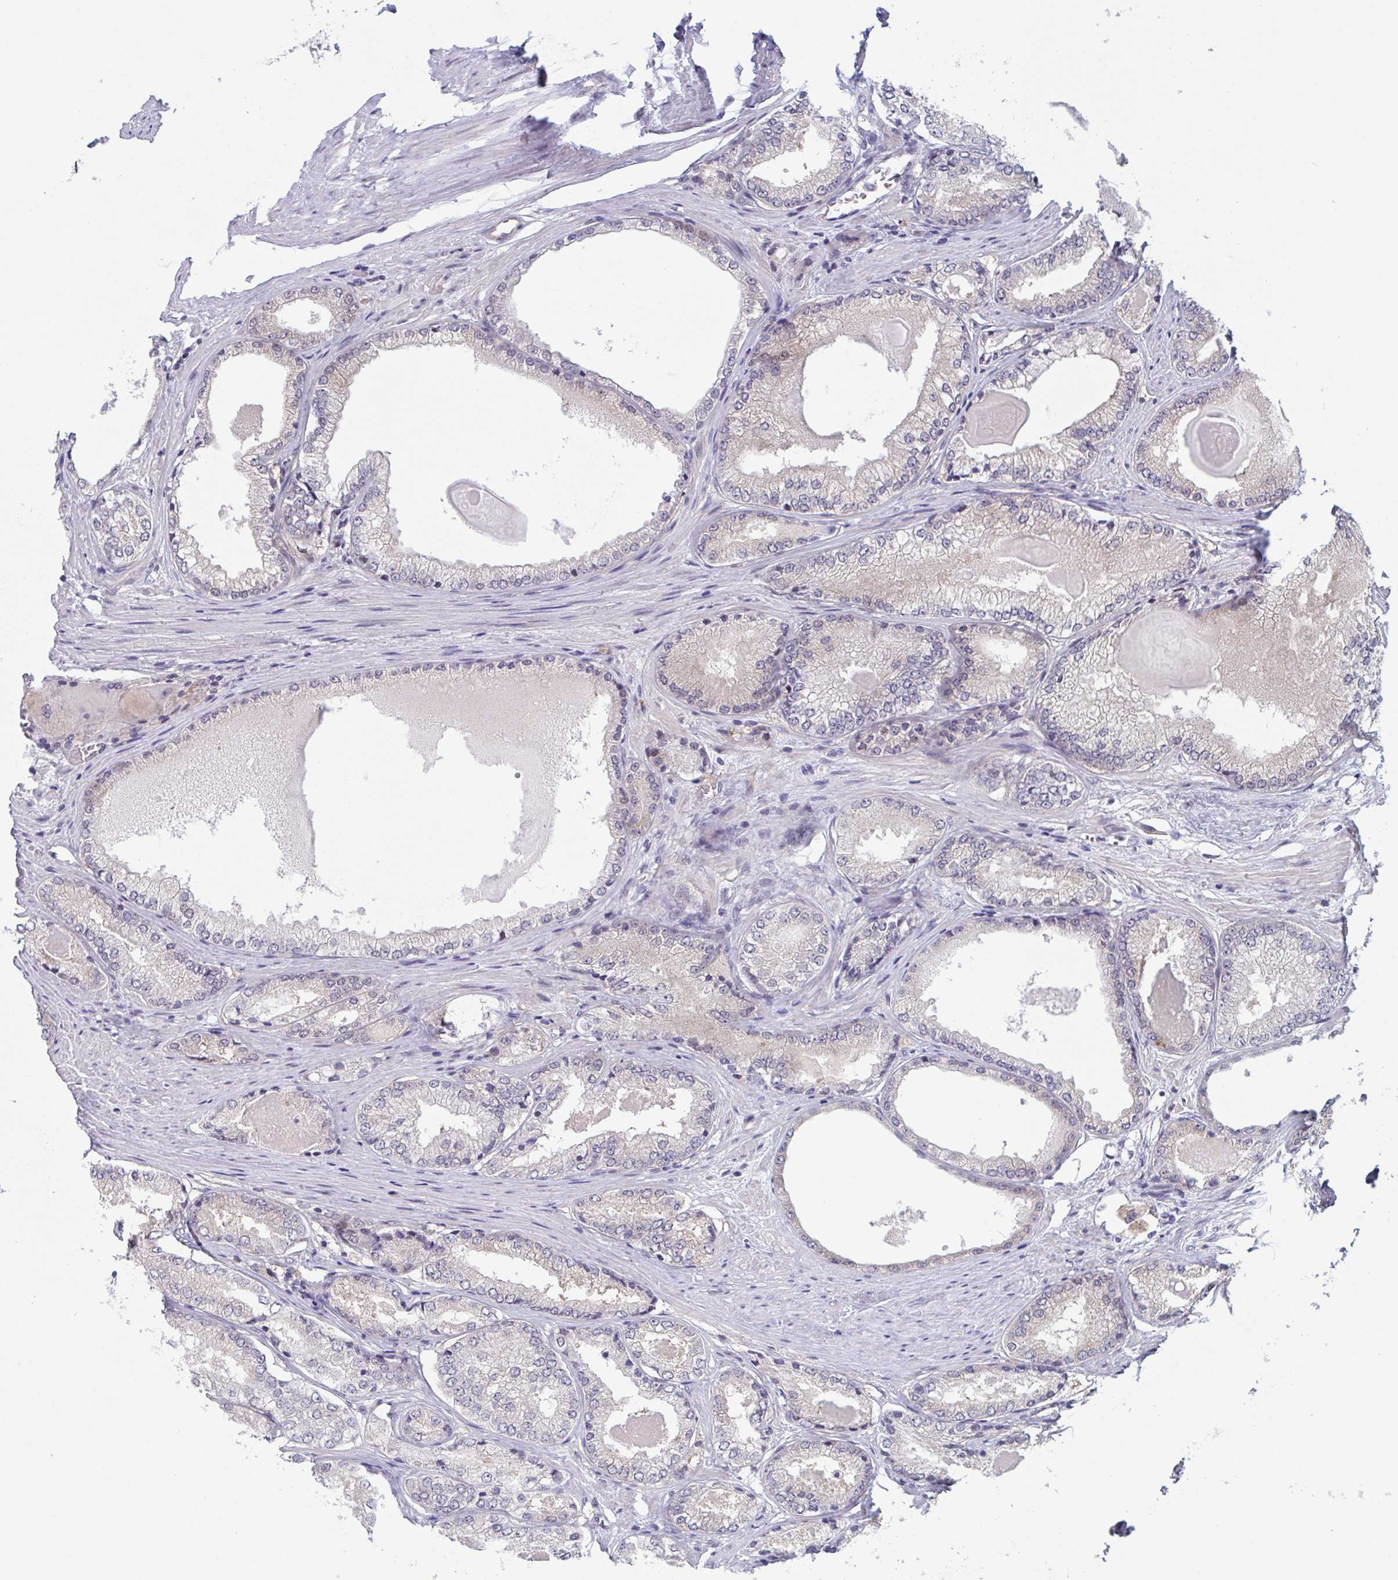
{"staining": {"intensity": "weak", "quantity": "<25%", "location": "cytoplasmic/membranous"}, "tissue": "prostate cancer", "cell_type": "Tumor cells", "image_type": "cancer", "snomed": [{"axis": "morphology", "description": "Adenocarcinoma, NOS"}, {"axis": "morphology", "description": "Adenocarcinoma, Low grade"}, {"axis": "topography", "description": "Prostate"}], "caption": "The histopathology image demonstrates no staining of tumor cells in adenocarcinoma (low-grade) (prostate).", "gene": "RIOK1", "patient": {"sex": "male", "age": 68}}